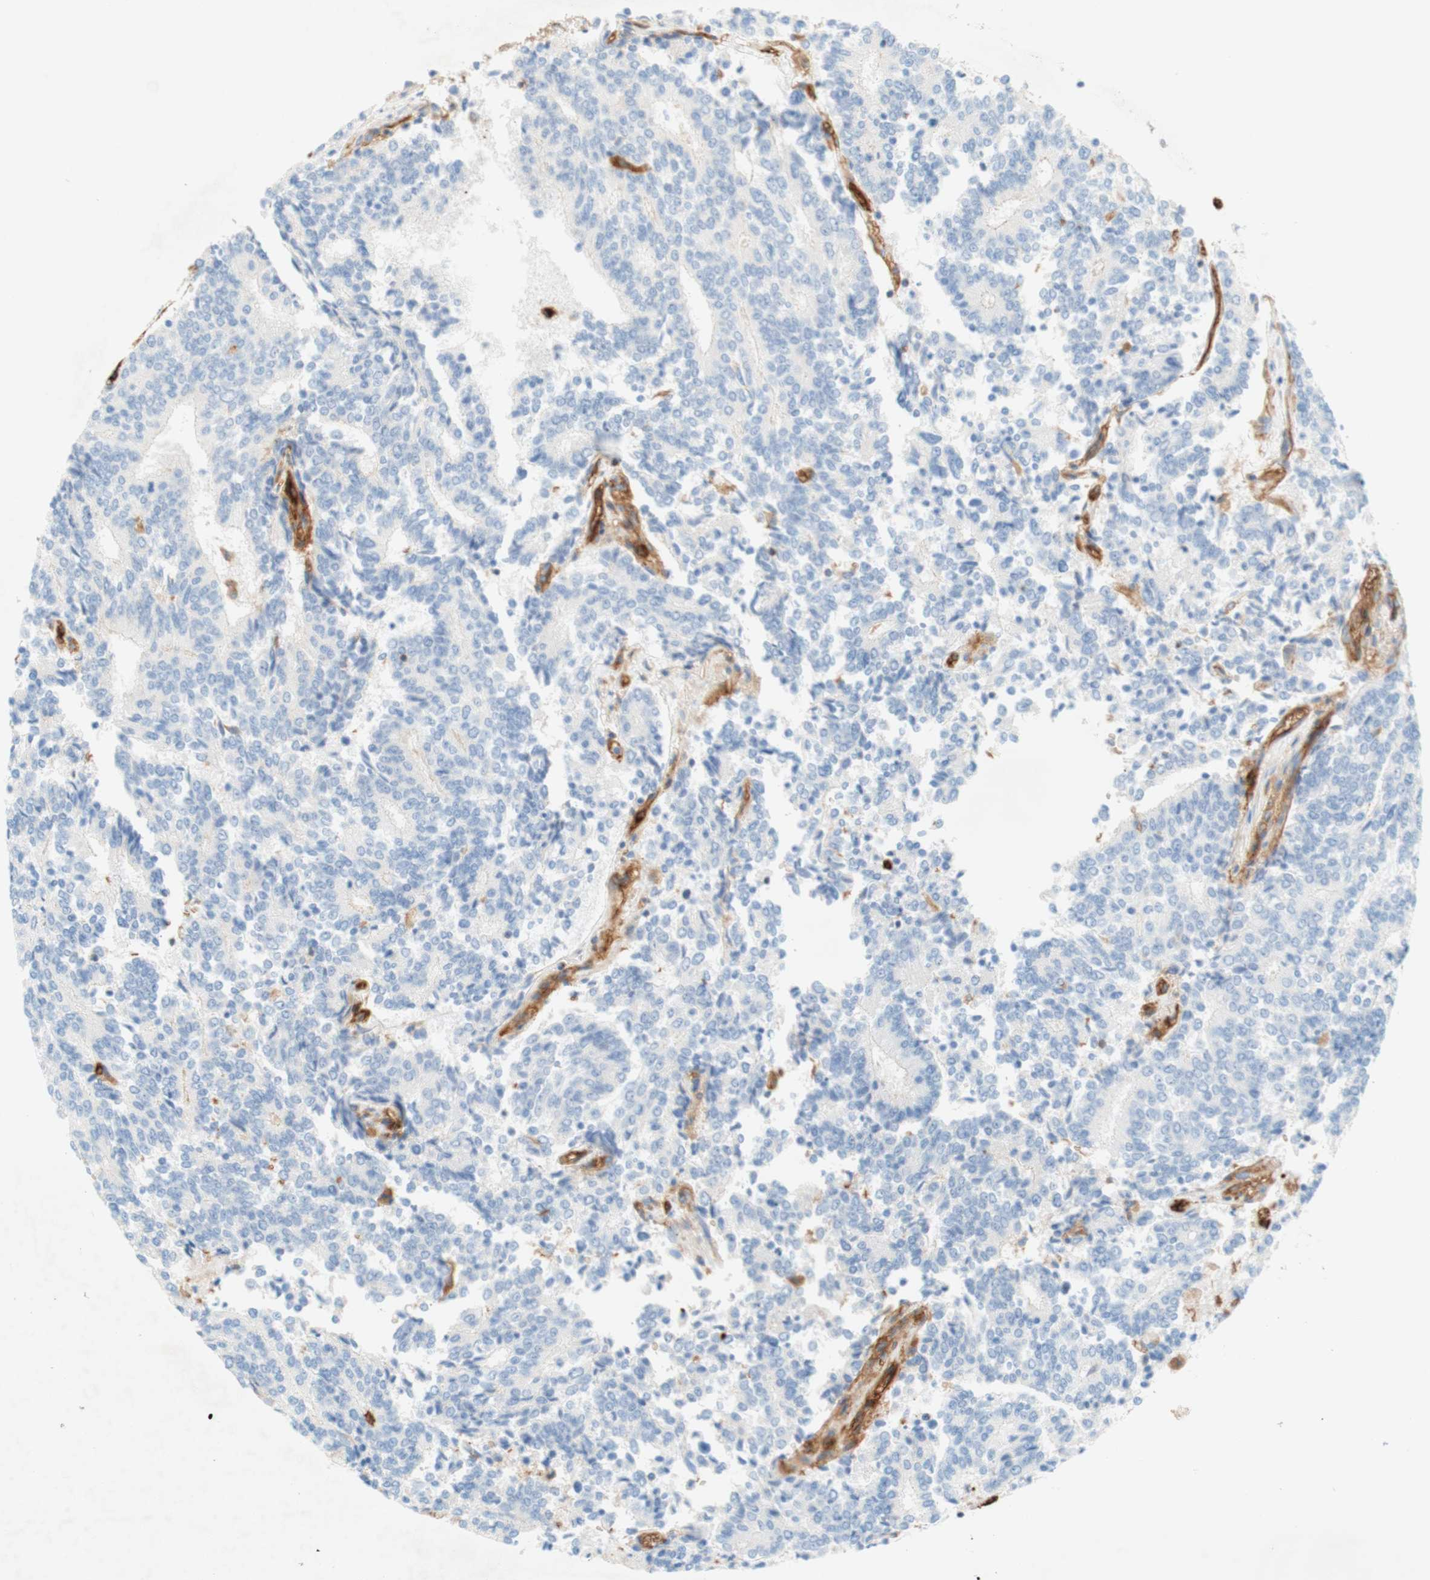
{"staining": {"intensity": "negative", "quantity": "none", "location": "none"}, "tissue": "prostate cancer", "cell_type": "Tumor cells", "image_type": "cancer", "snomed": [{"axis": "morphology", "description": "Normal tissue, NOS"}, {"axis": "morphology", "description": "Adenocarcinoma, High grade"}, {"axis": "topography", "description": "Prostate"}, {"axis": "topography", "description": "Seminal veicle"}], "caption": "The histopathology image demonstrates no staining of tumor cells in prostate adenocarcinoma (high-grade).", "gene": "STOM", "patient": {"sex": "male", "age": 55}}